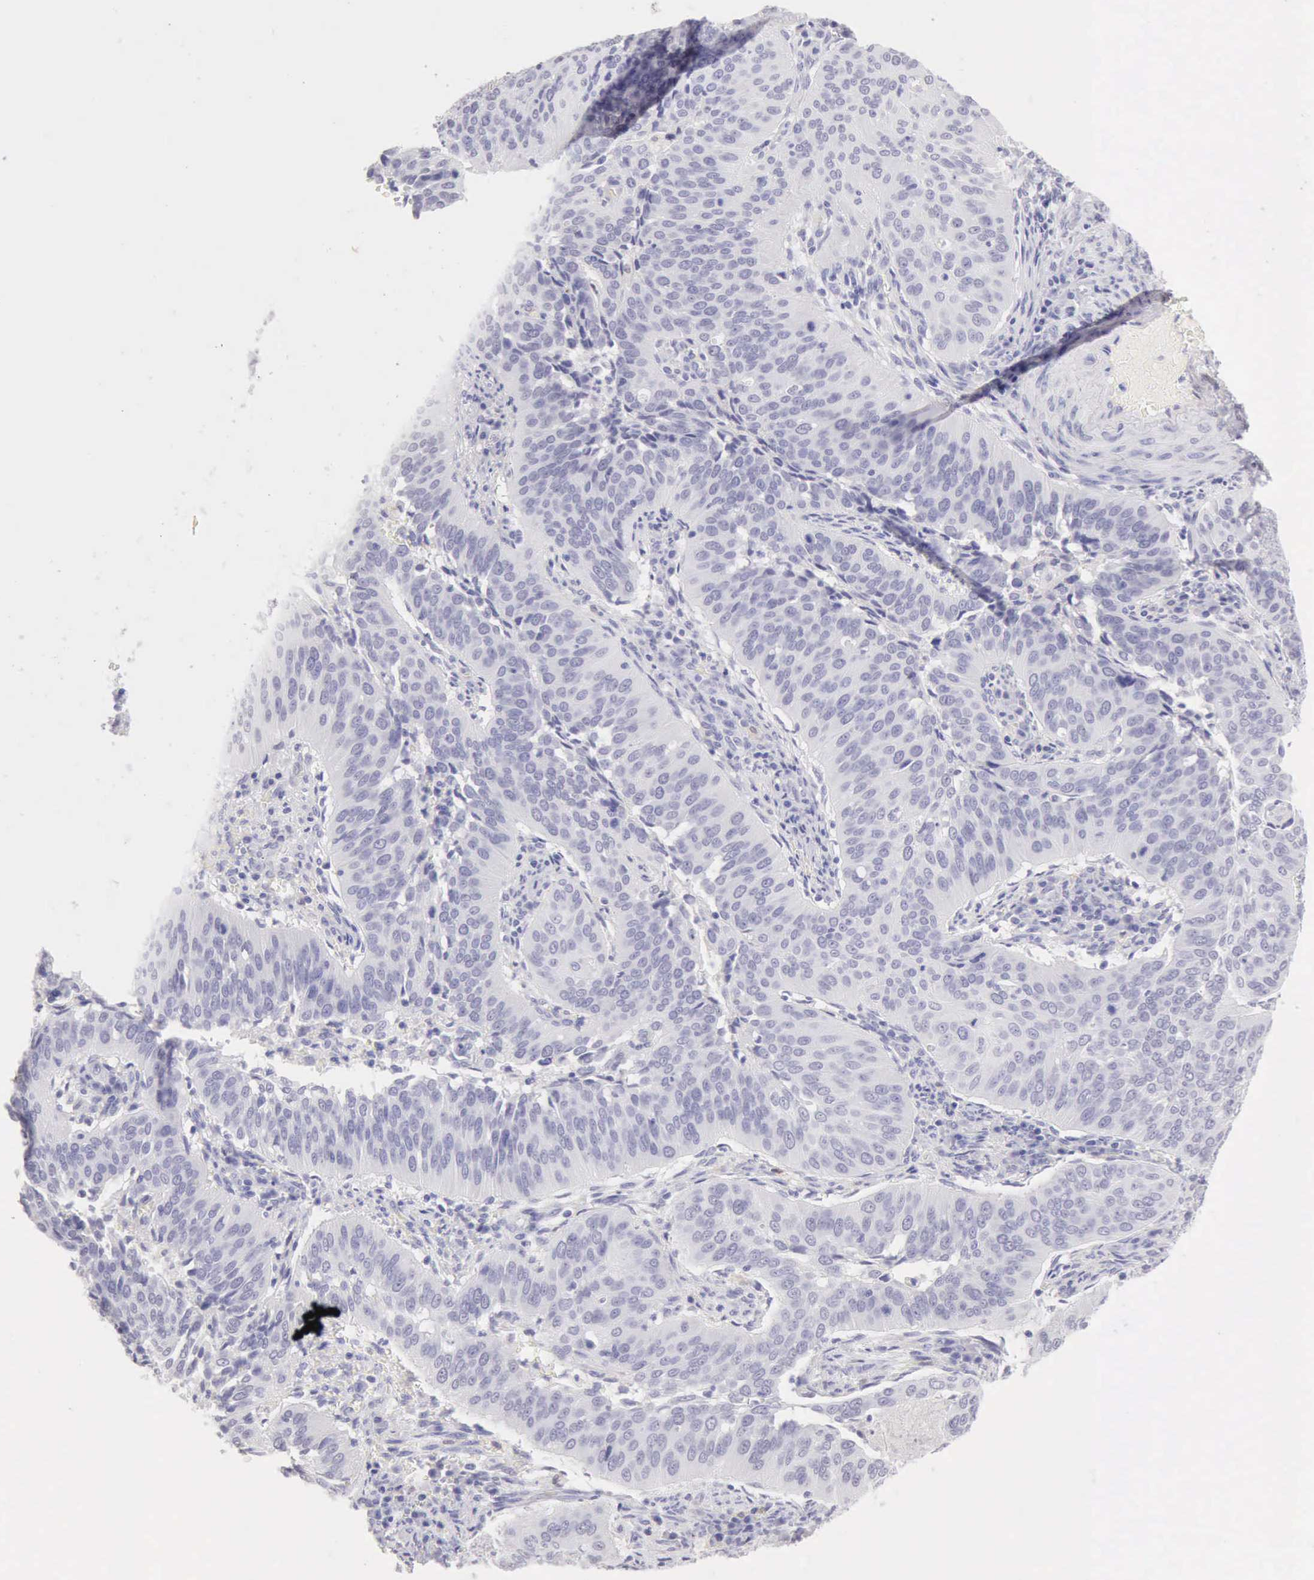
{"staining": {"intensity": "negative", "quantity": "none", "location": "none"}, "tissue": "cervical cancer", "cell_type": "Tumor cells", "image_type": "cancer", "snomed": [{"axis": "morphology", "description": "Squamous cell carcinoma, NOS"}, {"axis": "topography", "description": "Cervix"}], "caption": "A photomicrograph of cervical cancer stained for a protein demonstrates no brown staining in tumor cells. (Immunohistochemistry (ihc), brightfield microscopy, high magnification).", "gene": "RNASE1", "patient": {"sex": "female", "age": 39}}